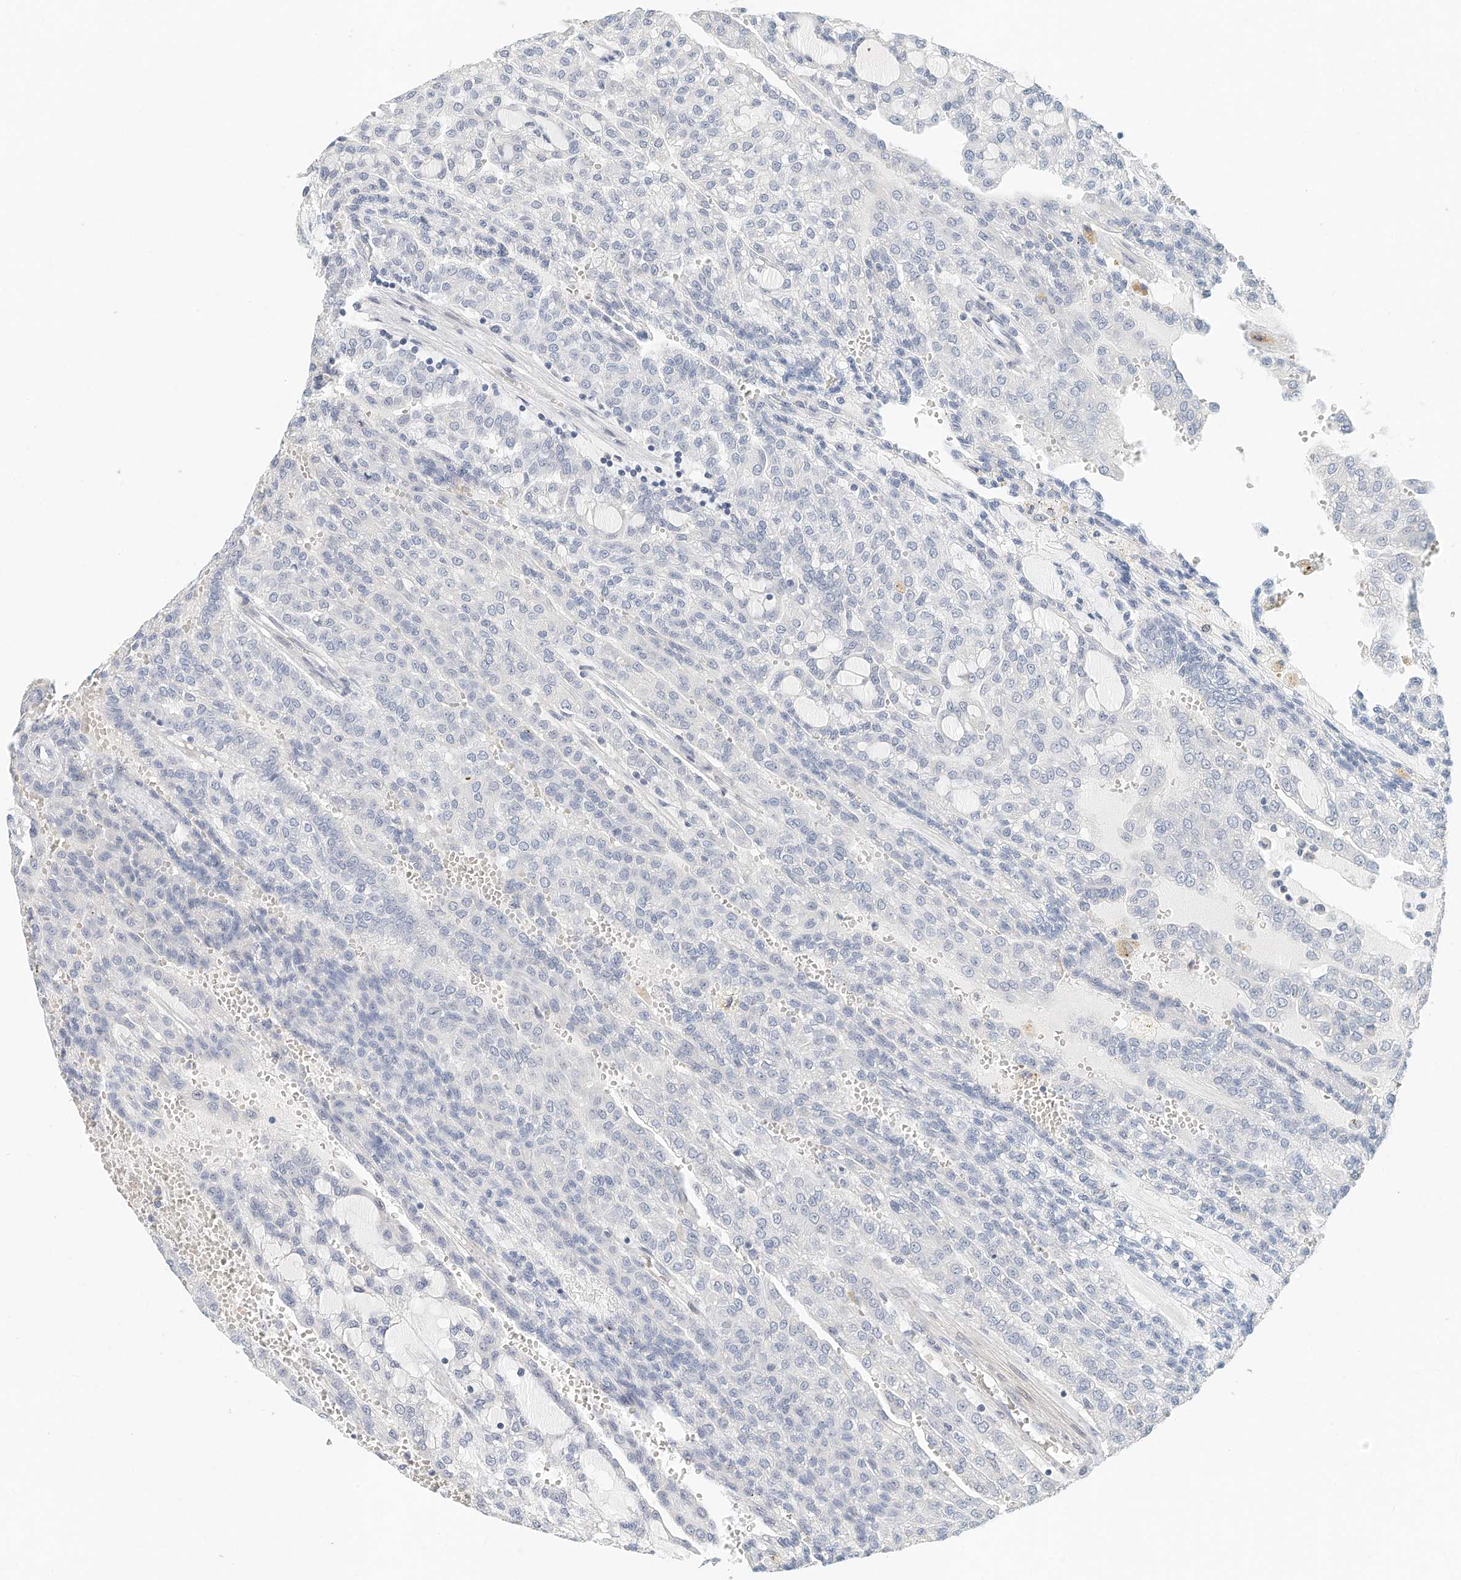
{"staining": {"intensity": "negative", "quantity": "none", "location": "none"}, "tissue": "renal cancer", "cell_type": "Tumor cells", "image_type": "cancer", "snomed": [{"axis": "morphology", "description": "Adenocarcinoma, NOS"}, {"axis": "topography", "description": "Kidney"}], "caption": "High power microscopy photomicrograph of an IHC photomicrograph of adenocarcinoma (renal), revealing no significant expression in tumor cells.", "gene": "MICAL1", "patient": {"sex": "male", "age": 63}}